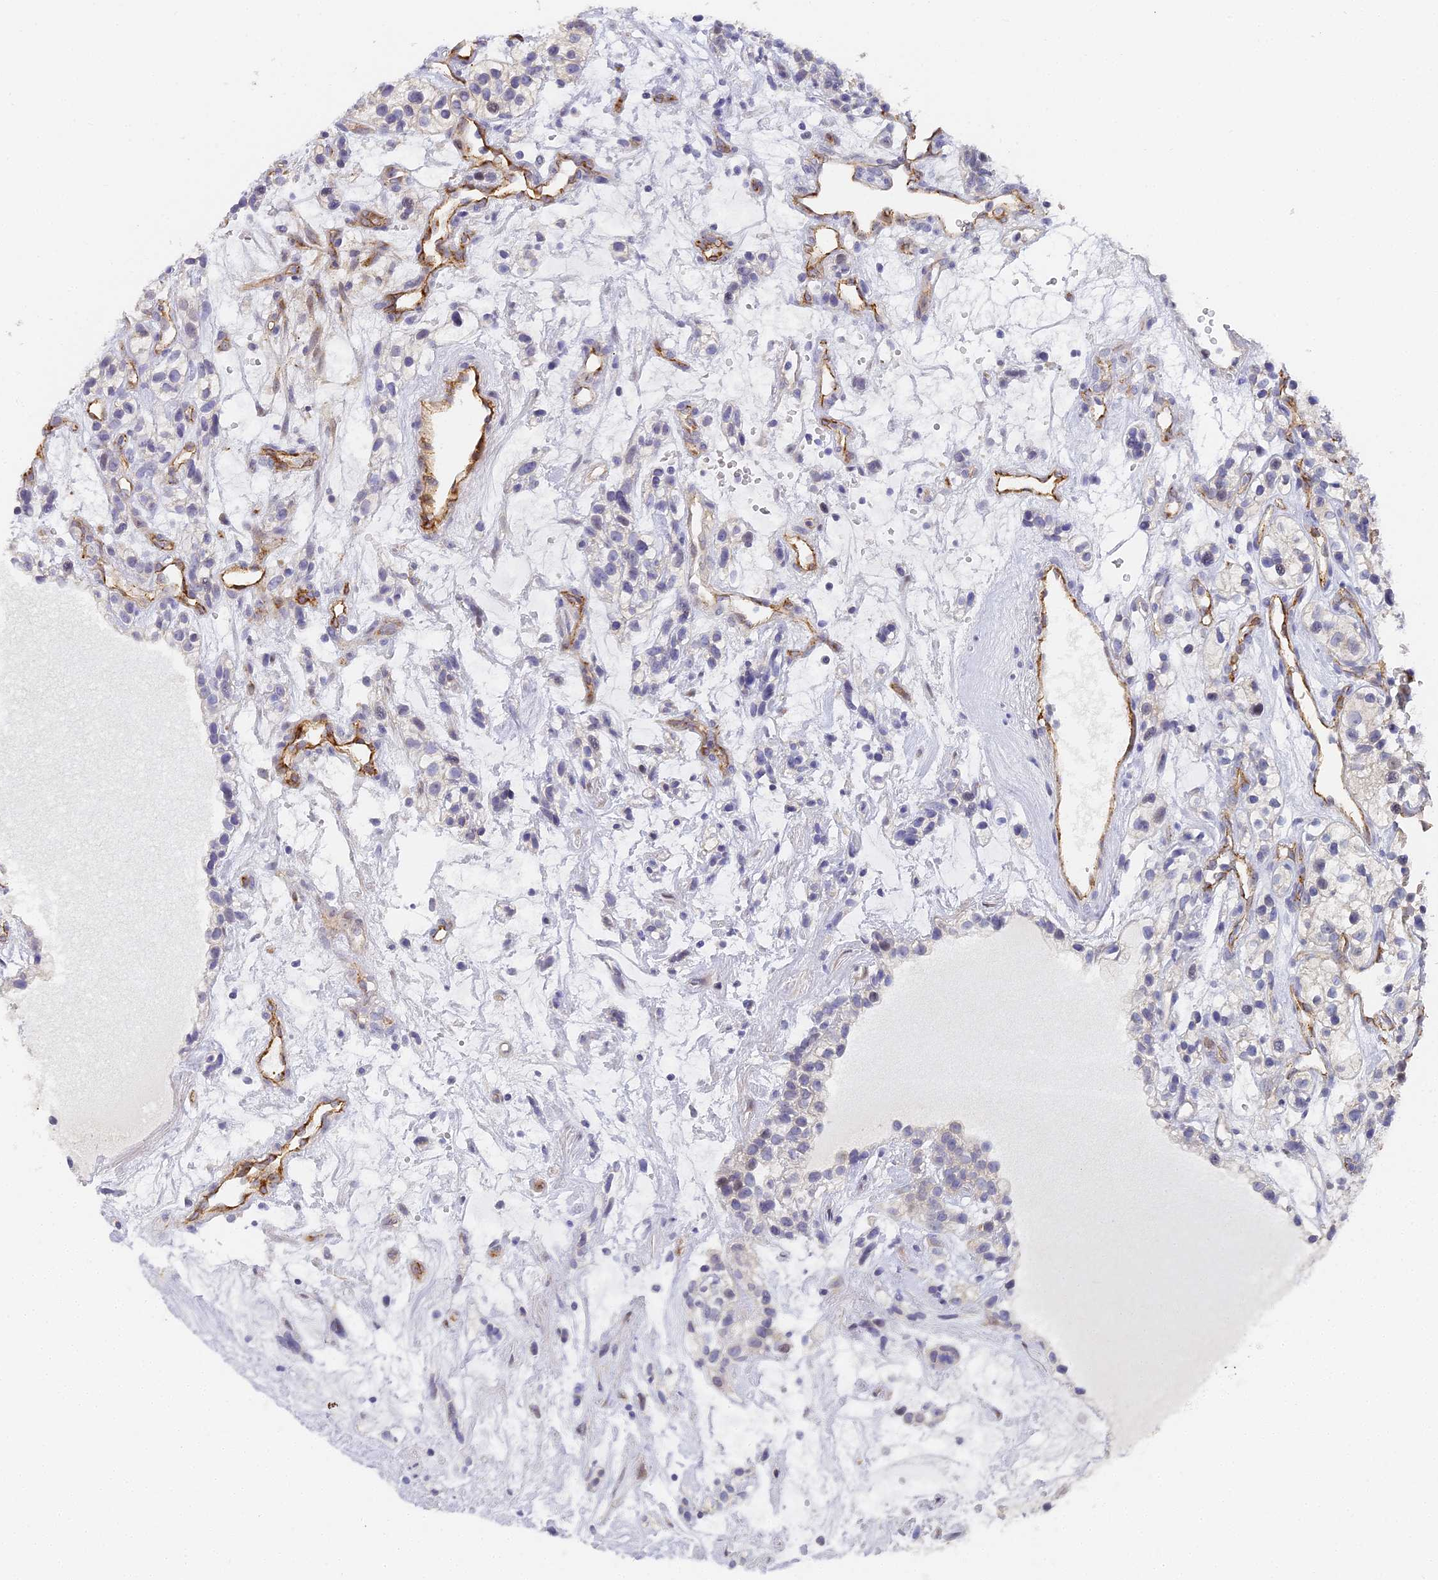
{"staining": {"intensity": "negative", "quantity": "none", "location": "none"}, "tissue": "renal cancer", "cell_type": "Tumor cells", "image_type": "cancer", "snomed": [{"axis": "morphology", "description": "Adenocarcinoma, NOS"}, {"axis": "topography", "description": "Kidney"}], "caption": "A micrograph of human renal cancer (adenocarcinoma) is negative for staining in tumor cells.", "gene": "GJA1", "patient": {"sex": "female", "age": 57}}